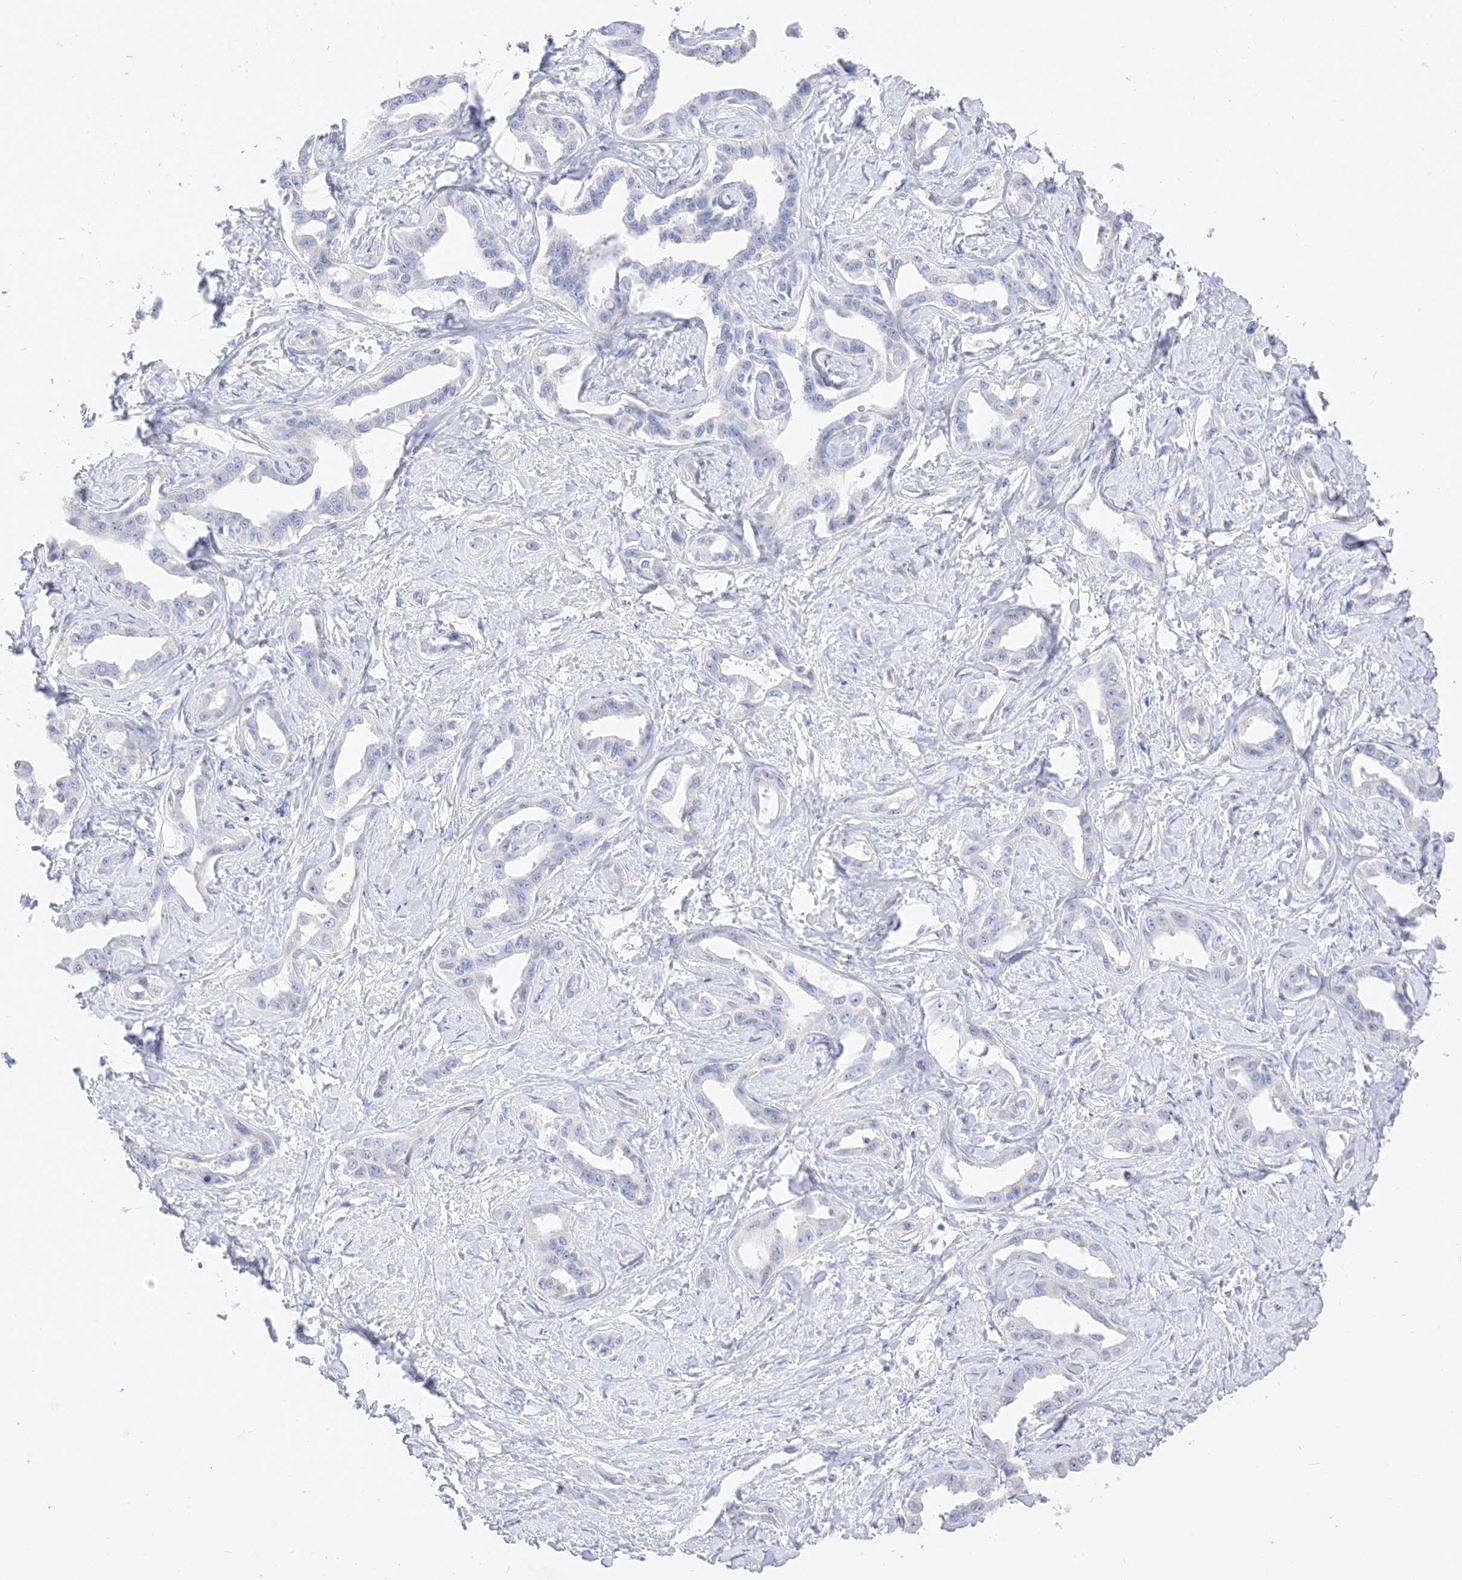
{"staining": {"intensity": "negative", "quantity": "none", "location": "none"}, "tissue": "liver cancer", "cell_type": "Tumor cells", "image_type": "cancer", "snomed": [{"axis": "morphology", "description": "Cholangiocarcinoma"}, {"axis": "topography", "description": "Liver"}], "caption": "Tumor cells are negative for protein expression in human liver cancer. (DAB (3,3'-diaminobenzidine) IHC visualized using brightfield microscopy, high magnification).", "gene": "MUC17", "patient": {"sex": "male", "age": 59}}